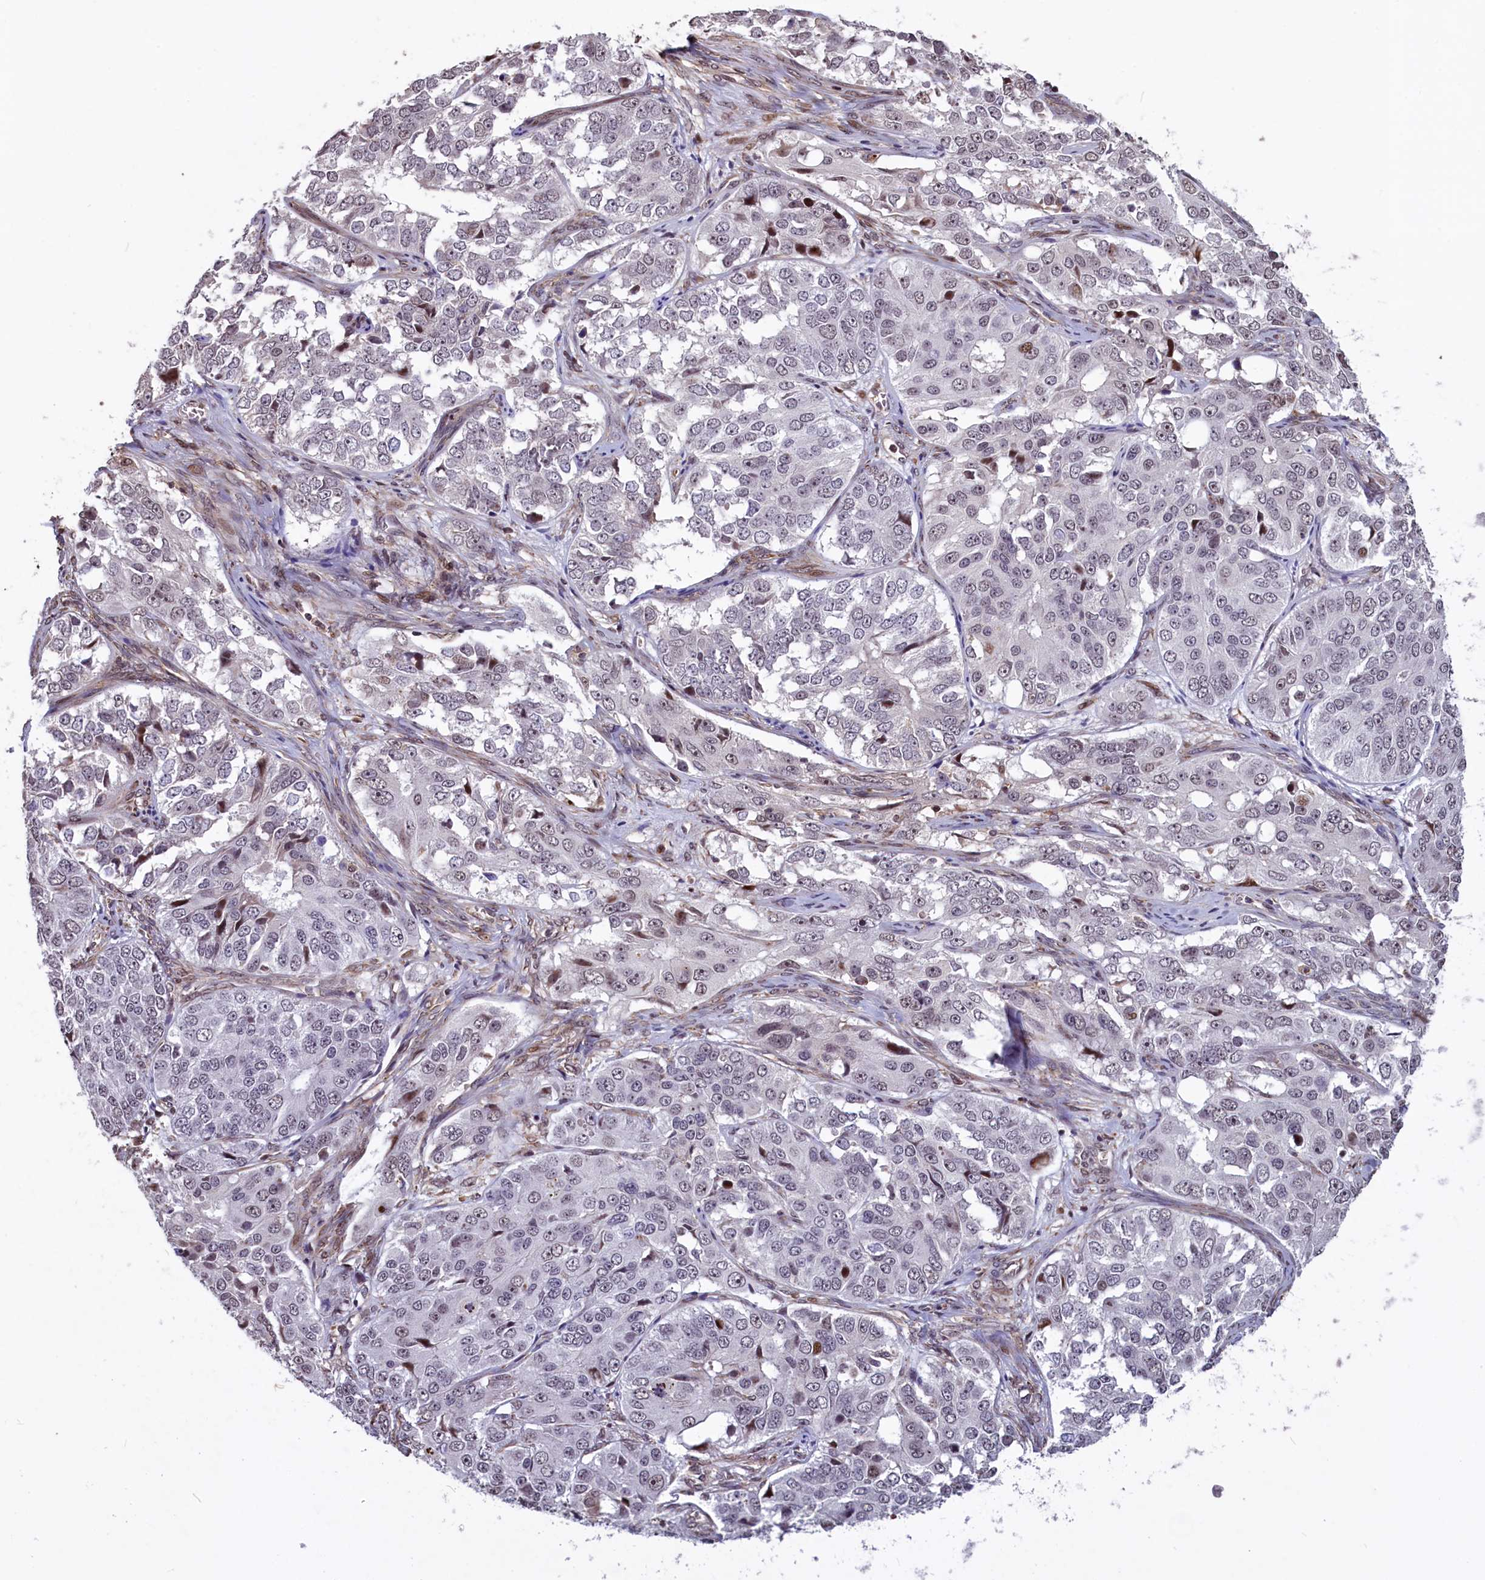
{"staining": {"intensity": "moderate", "quantity": "<25%", "location": "nuclear"}, "tissue": "ovarian cancer", "cell_type": "Tumor cells", "image_type": "cancer", "snomed": [{"axis": "morphology", "description": "Carcinoma, endometroid"}, {"axis": "topography", "description": "Ovary"}], "caption": "Brown immunohistochemical staining in human ovarian endometroid carcinoma exhibits moderate nuclear staining in about <25% of tumor cells.", "gene": "SHFL", "patient": {"sex": "female", "age": 51}}